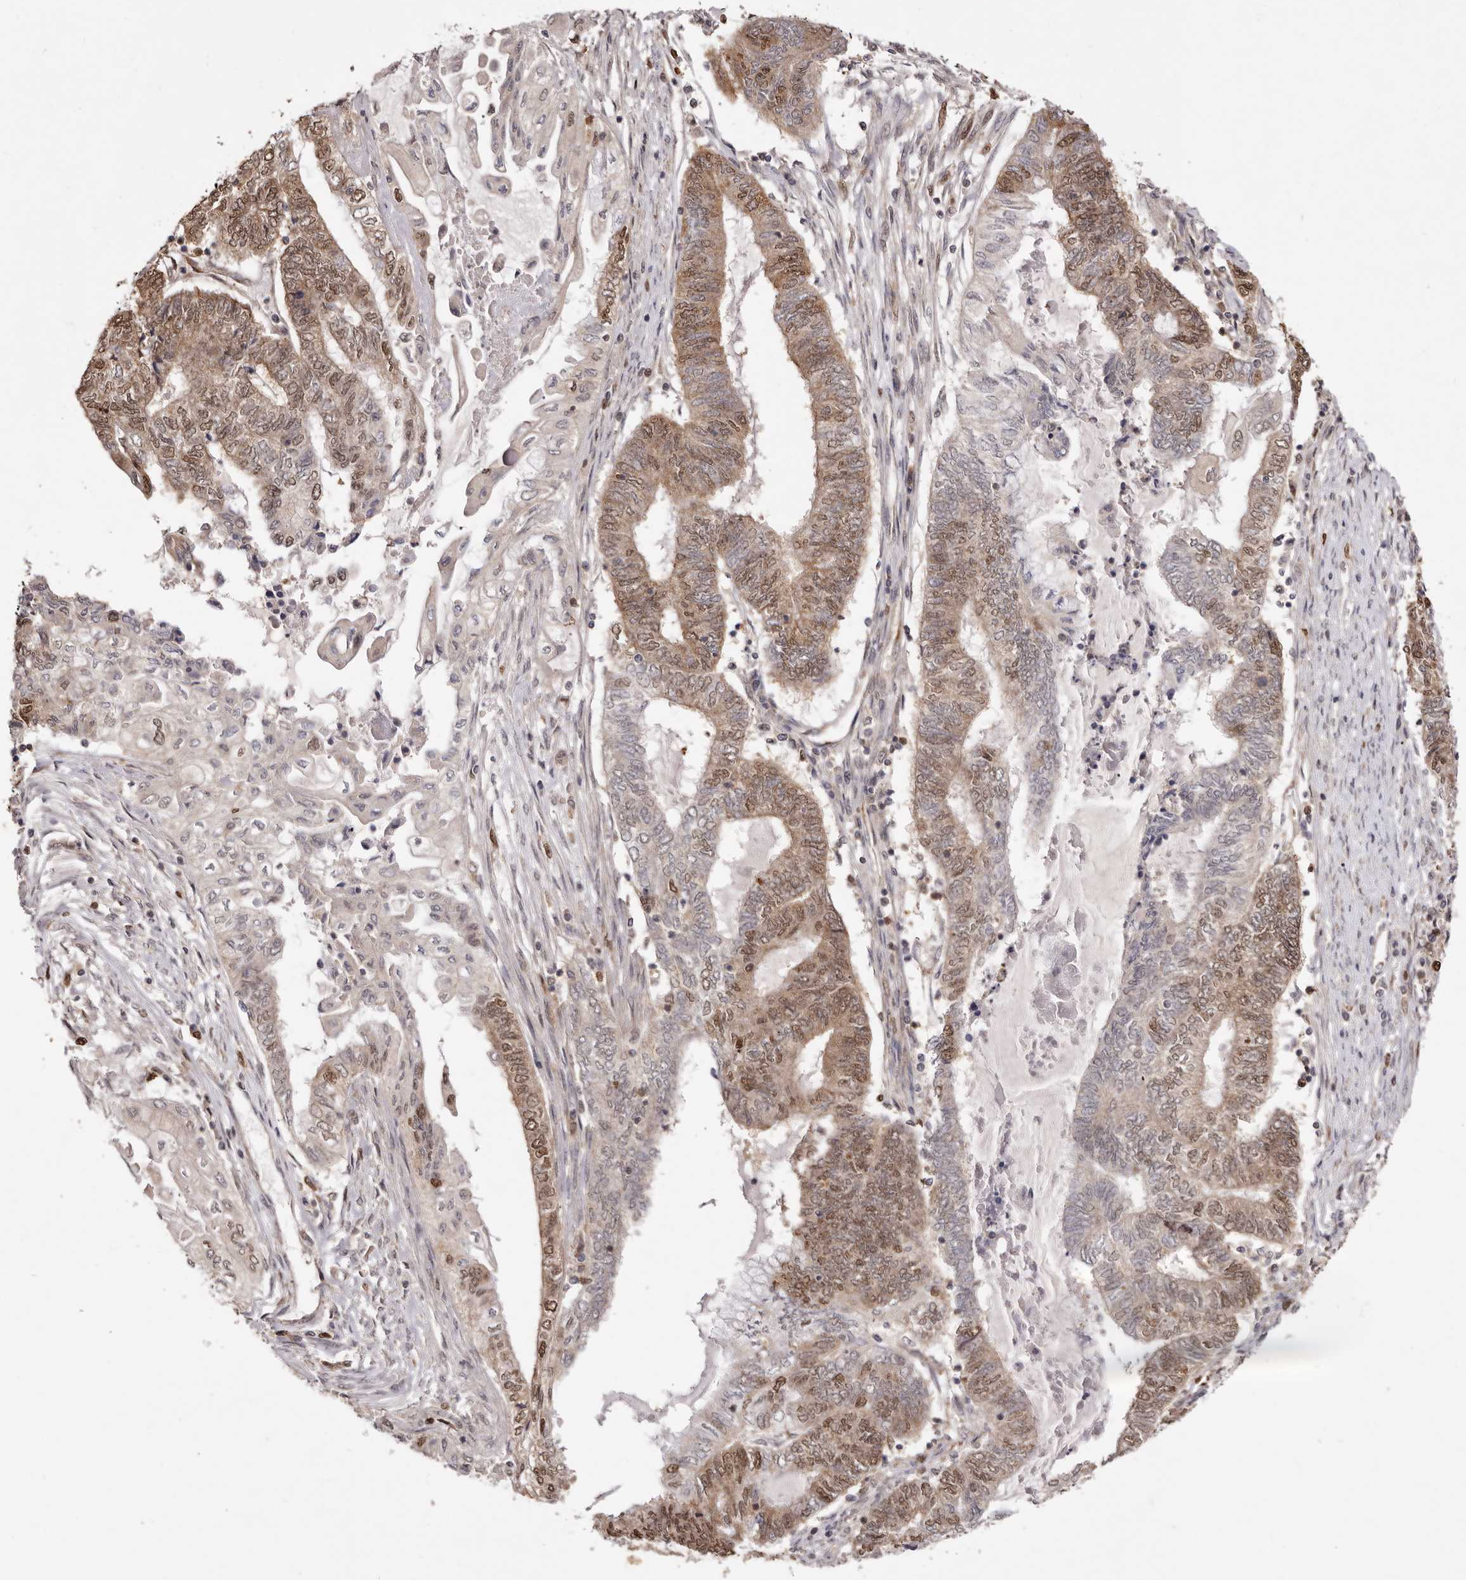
{"staining": {"intensity": "moderate", "quantity": "25%-75%", "location": "cytoplasmic/membranous,nuclear"}, "tissue": "endometrial cancer", "cell_type": "Tumor cells", "image_type": "cancer", "snomed": [{"axis": "morphology", "description": "Adenocarcinoma, NOS"}, {"axis": "topography", "description": "Uterus"}, {"axis": "topography", "description": "Endometrium"}], "caption": "IHC of human adenocarcinoma (endometrial) exhibits medium levels of moderate cytoplasmic/membranous and nuclear positivity in about 25%-75% of tumor cells. (IHC, brightfield microscopy, high magnification).", "gene": "NOTCH1", "patient": {"sex": "female", "age": 70}}